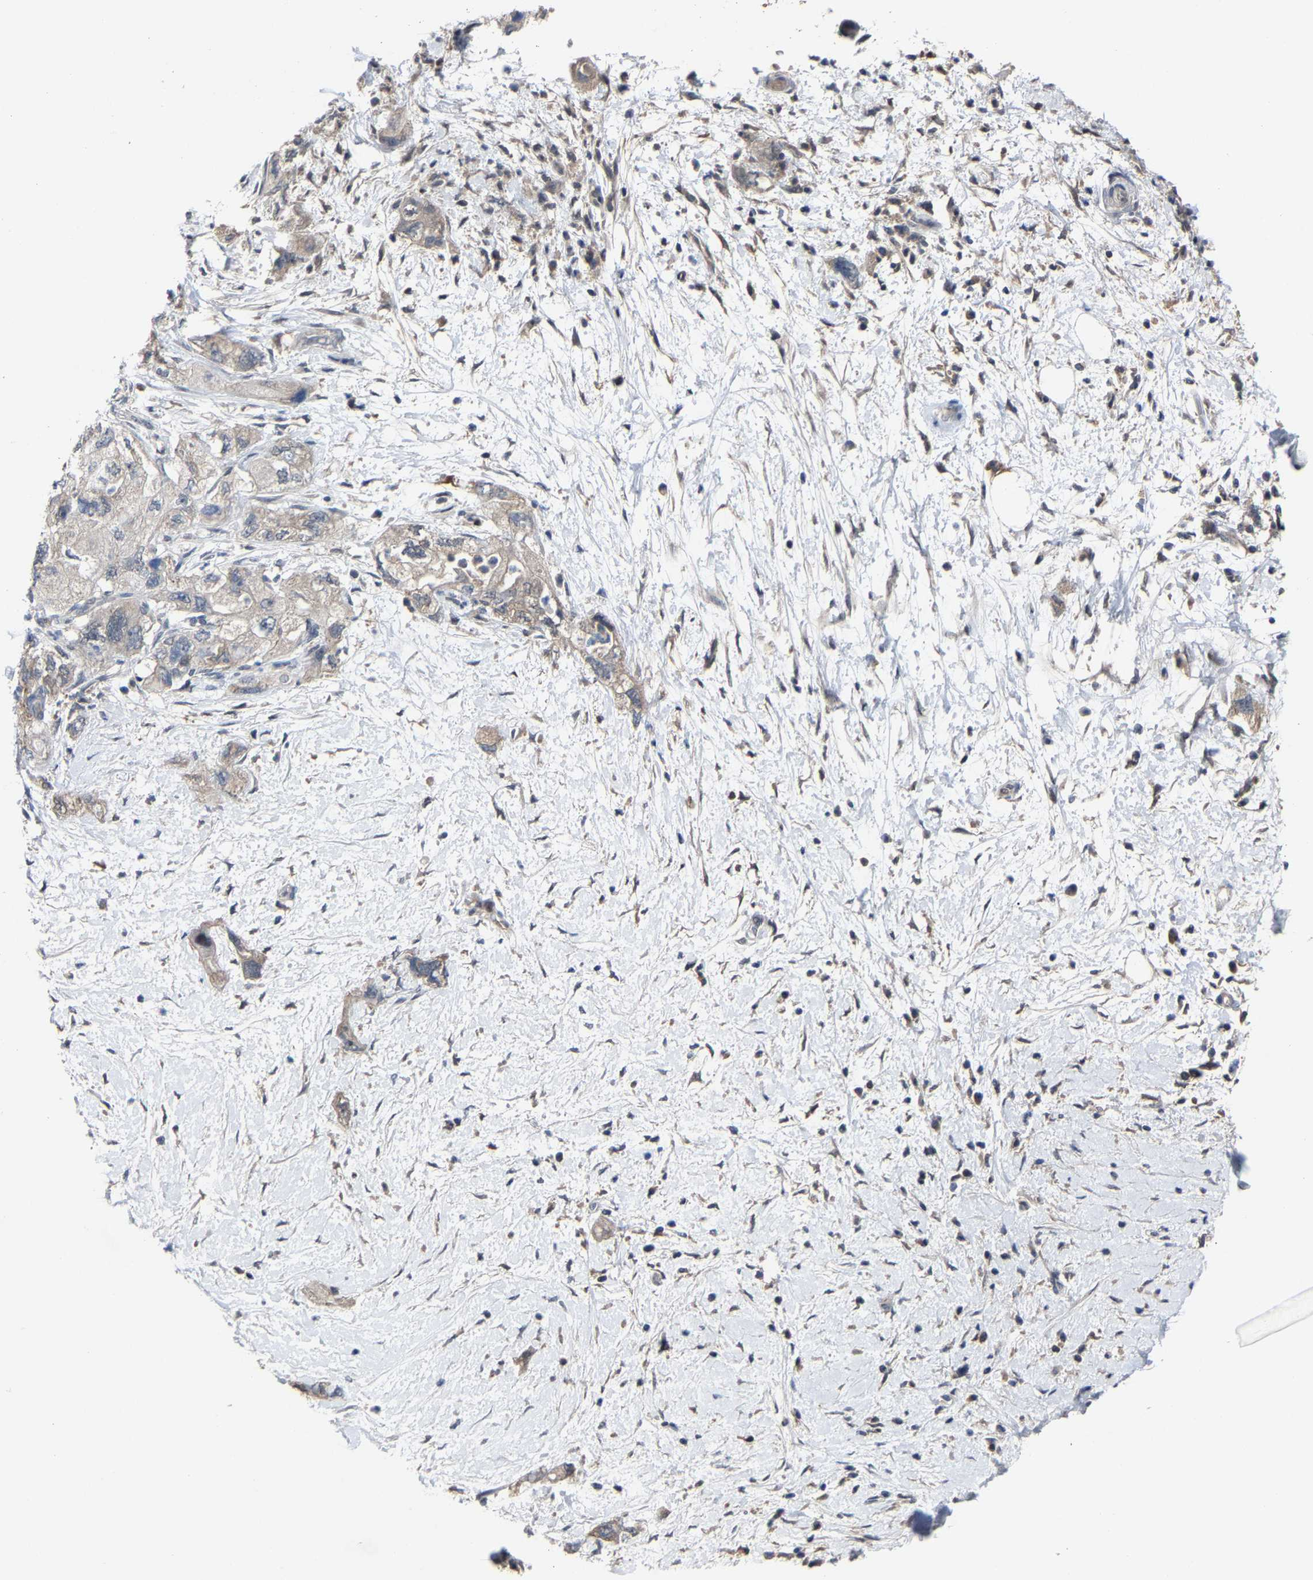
{"staining": {"intensity": "weak", "quantity": "<25%", "location": "cytoplasmic/membranous"}, "tissue": "pancreatic cancer", "cell_type": "Tumor cells", "image_type": "cancer", "snomed": [{"axis": "morphology", "description": "Adenocarcinoma, NOS"}, {"axis": "topography", "description": "Pancreas"}], "caption": "Image shows no protein staining in tumor cells of pancreatic cancer tissue.", "gene": "LSM8", "patient": {"sex": "female", "age": 73}}